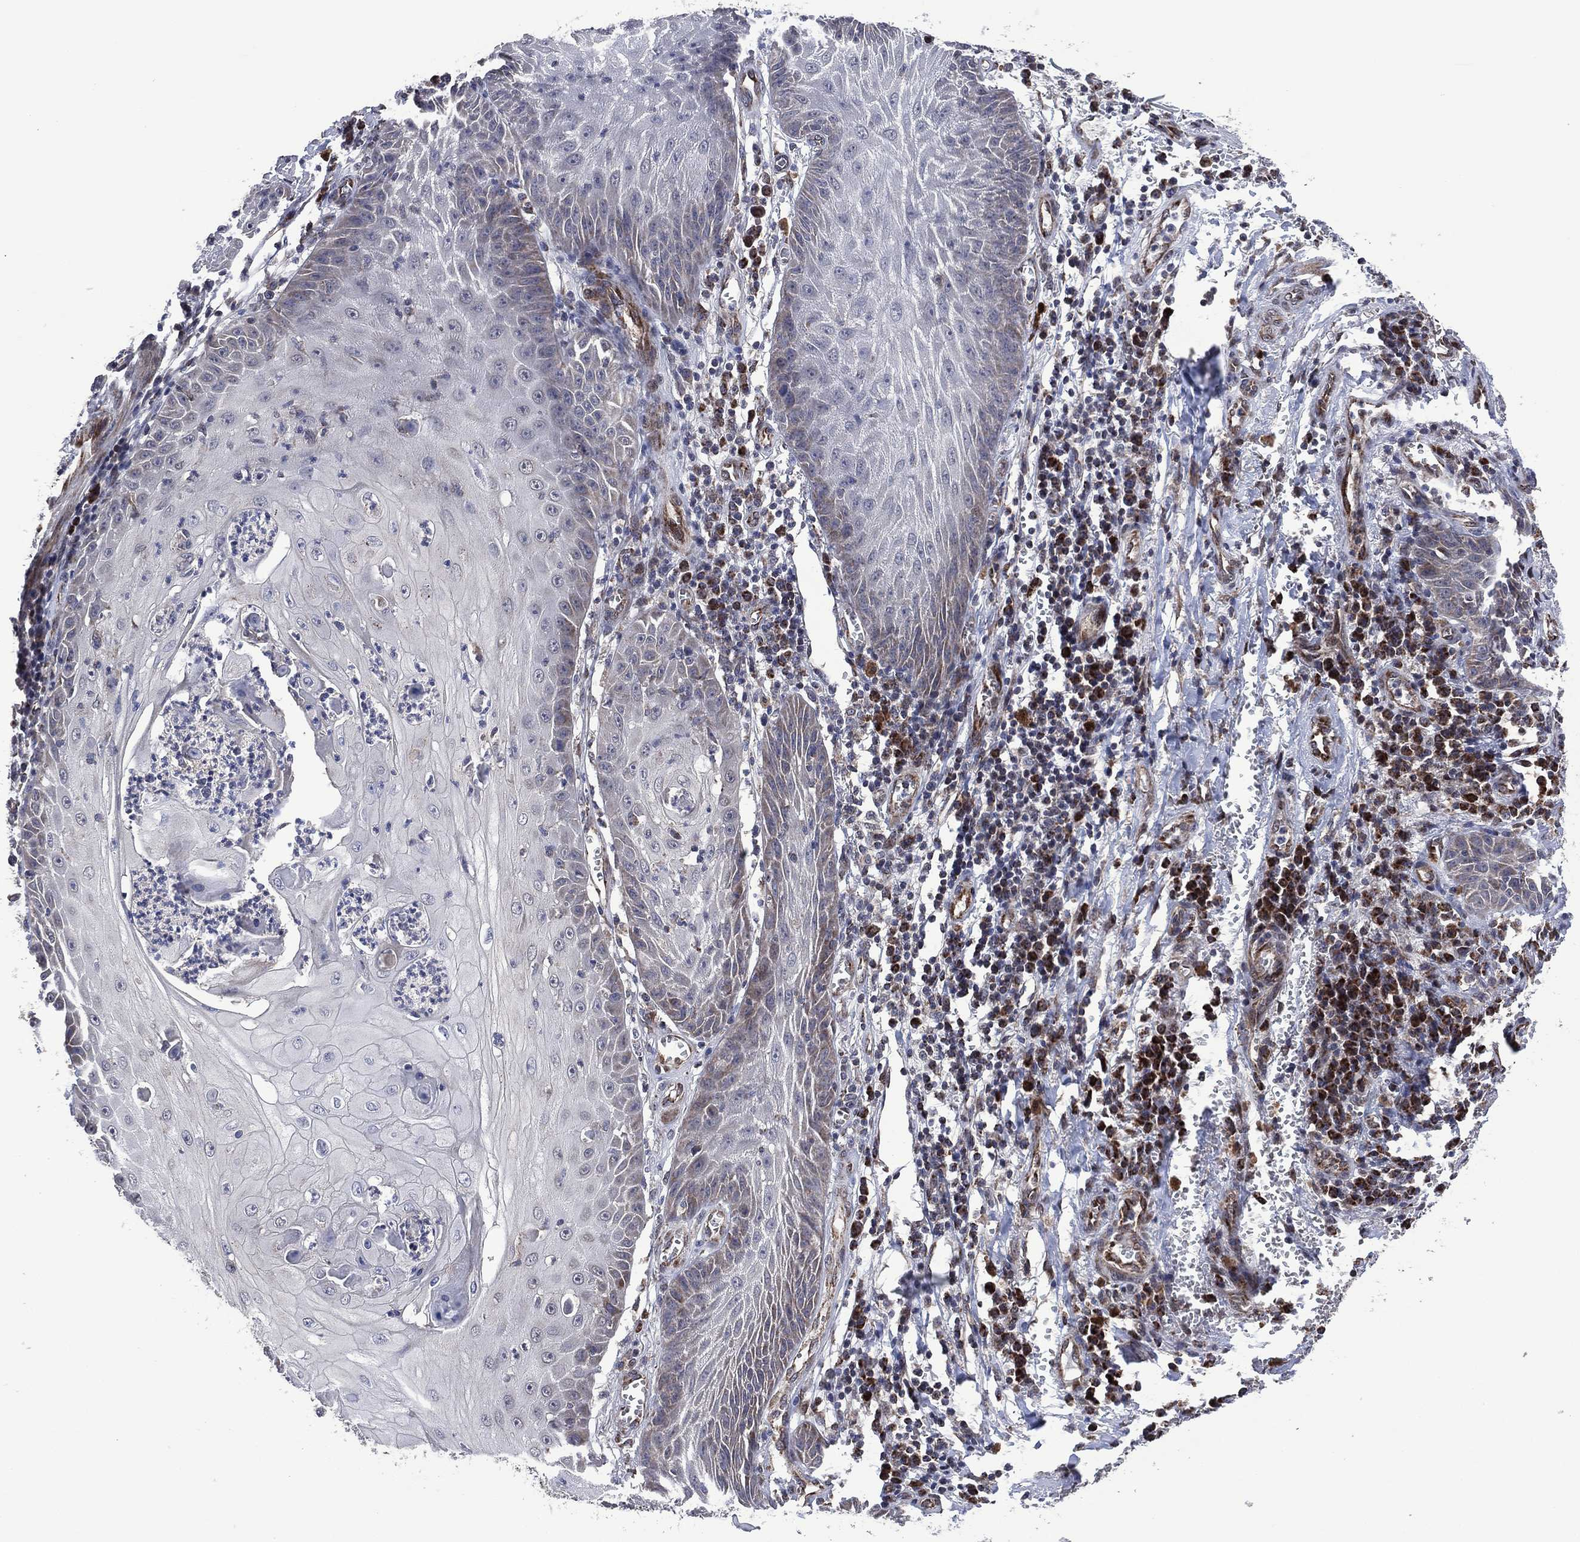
{"staining": {"intensity": "negative", "quantity": "none", "location": "none"}, "tissue": "skin cancer", "cell_type": "Tumor cells", "image_type": "cancer", "snomed": [{"axis": "morphology", "description": "Squamous cell carcinoma, NOS"}, {"axis": "topography", "description": "Skin"}], "caption": "DAB immunohistochemical staining of skin cancer reveals no significant expression in tumor cells.", "gene": "HTD2", "patient": {"sex": "male", "age": 70}}